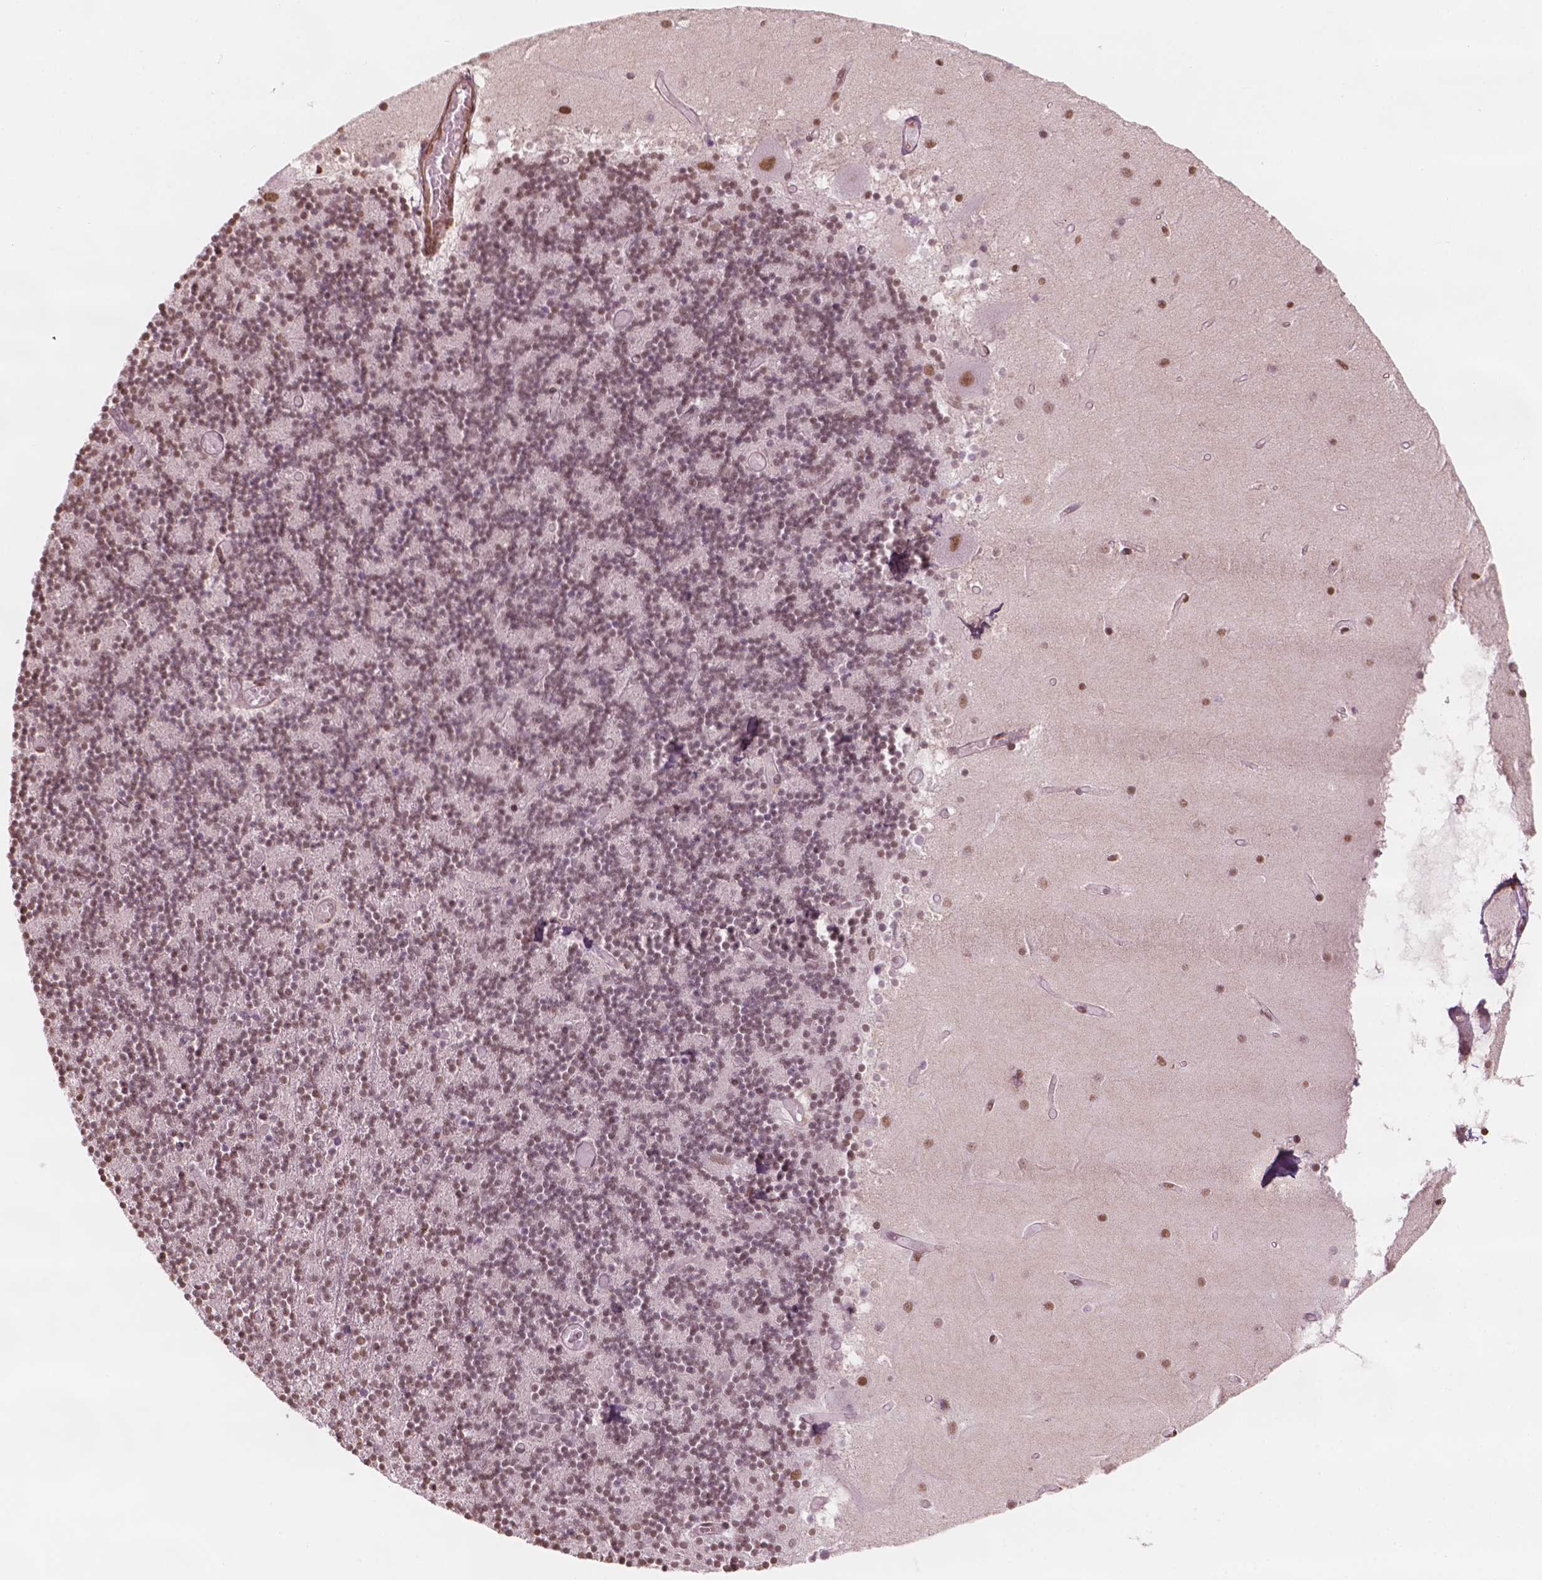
{"staining": {"intensity": "moderate", "quantity": ">75%", "location": "nuclear"}, "tissue": "cerebellum", "cell_type": "Cells in granular layer", "image_type": "normal", "snomed": [{"axis": "morphology", "description": "Normal tissue, NOS"}, {"axis": "topography", "description": "Cerebellum"}], "caption": "Human cerebellum stained for a protein (brown) exhibits moderate nuclear positive positivity in about >75% of cells in granular layer.", "gene": "GTF3C5", "patient": {"sex": "female", "age": 28}}